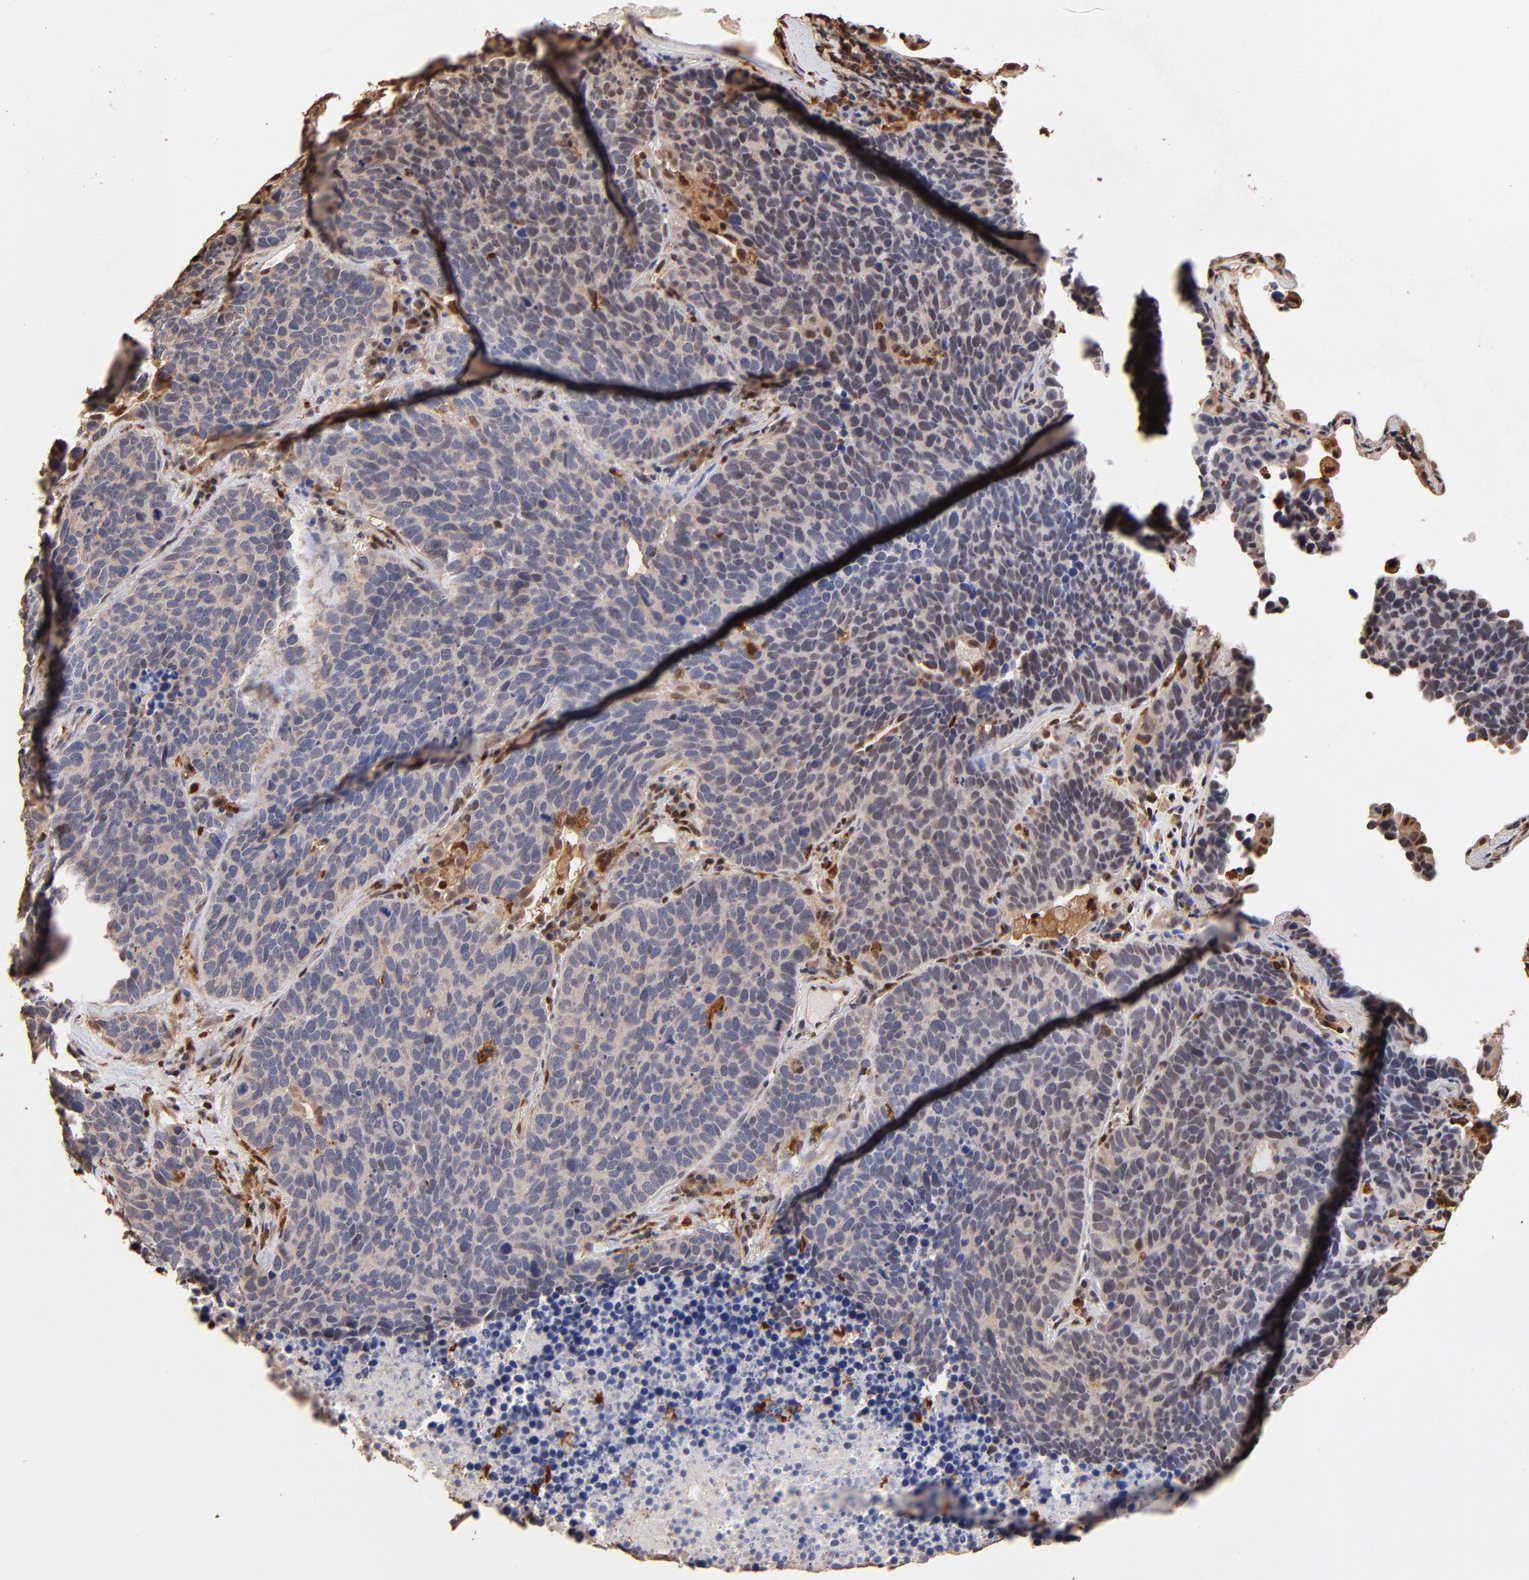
{"staining": {"intensity": "weak", "quantity": ">75%", "location": "cytoplasmic/membranous"}, "tissue": "lung cancer", "cell_type": "Tumor cells", "image_type": "cancer", "snomed": [{"axis": "morphology", "description": "Neoplasm, malignant, NOS"}, {"axis": "topography", "description": "Lung"}], "caption": "A brown stain highlights weak cytoplasmic/membranous expression of a protein in human lung neoplasm (malignant) tumor cells.", "gene": "CASP1", "patient": {"sex": "female", "age": 75}}